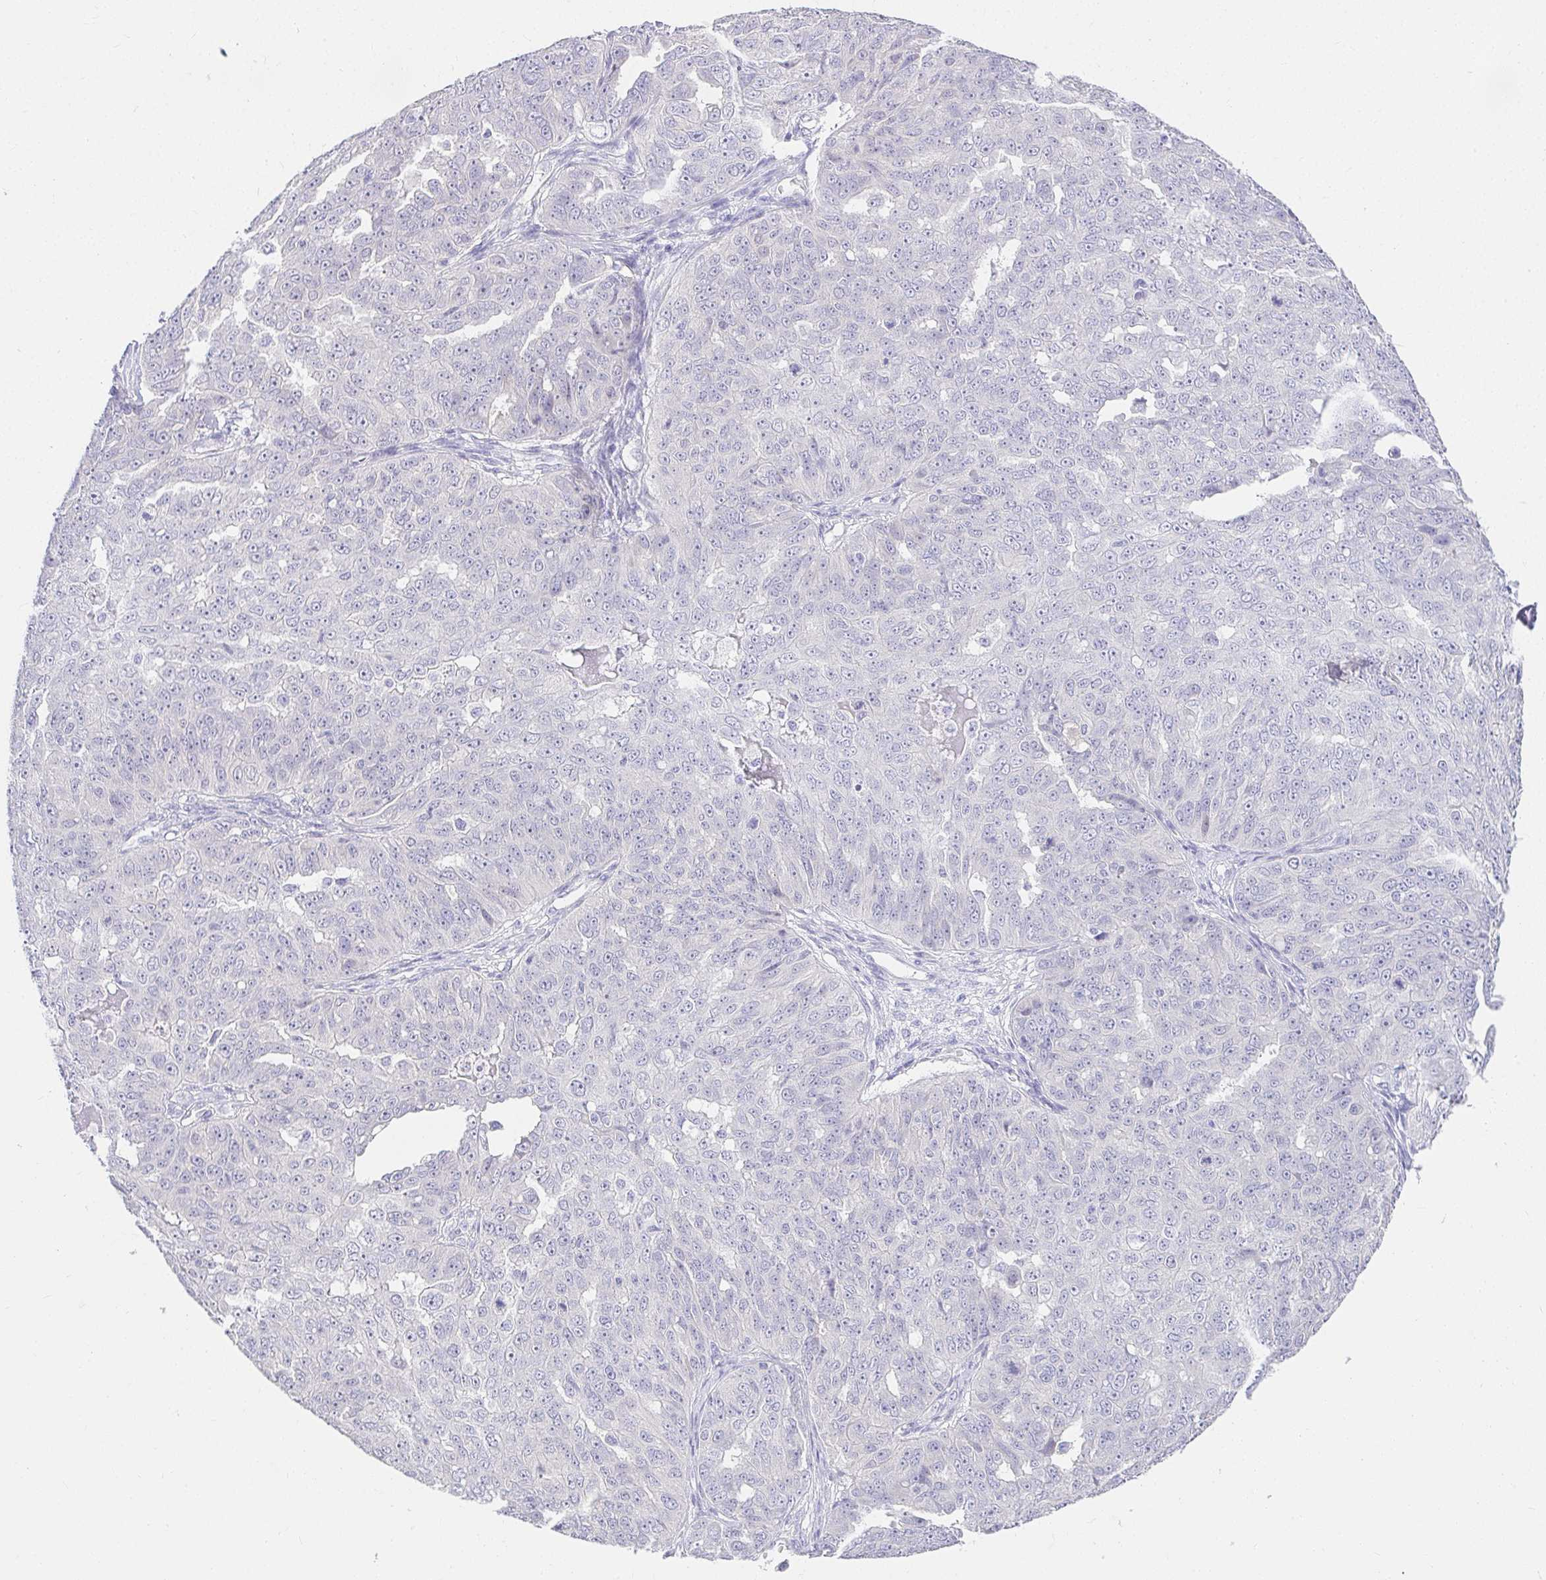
{"staining": {"intensity": "negative", "quantity": "none", "location": "none"}, "tissue": "ovarian cancer", "cell_type": "Tumor cells", "image_type": "cancer", "snomed": [{"axis": "morphology", "description": "Carcinoma, endometroid"}, {"axis": "topography", "description": "Ovary"}], "caption": "DAB (3,3'-diaminobenzidine) immunohistochemical staining of ovarian cancer demonstrates no significant expression in tumor cells.", "gene": "VGLL1", "patient": {"sex": "female", "age": 70}}